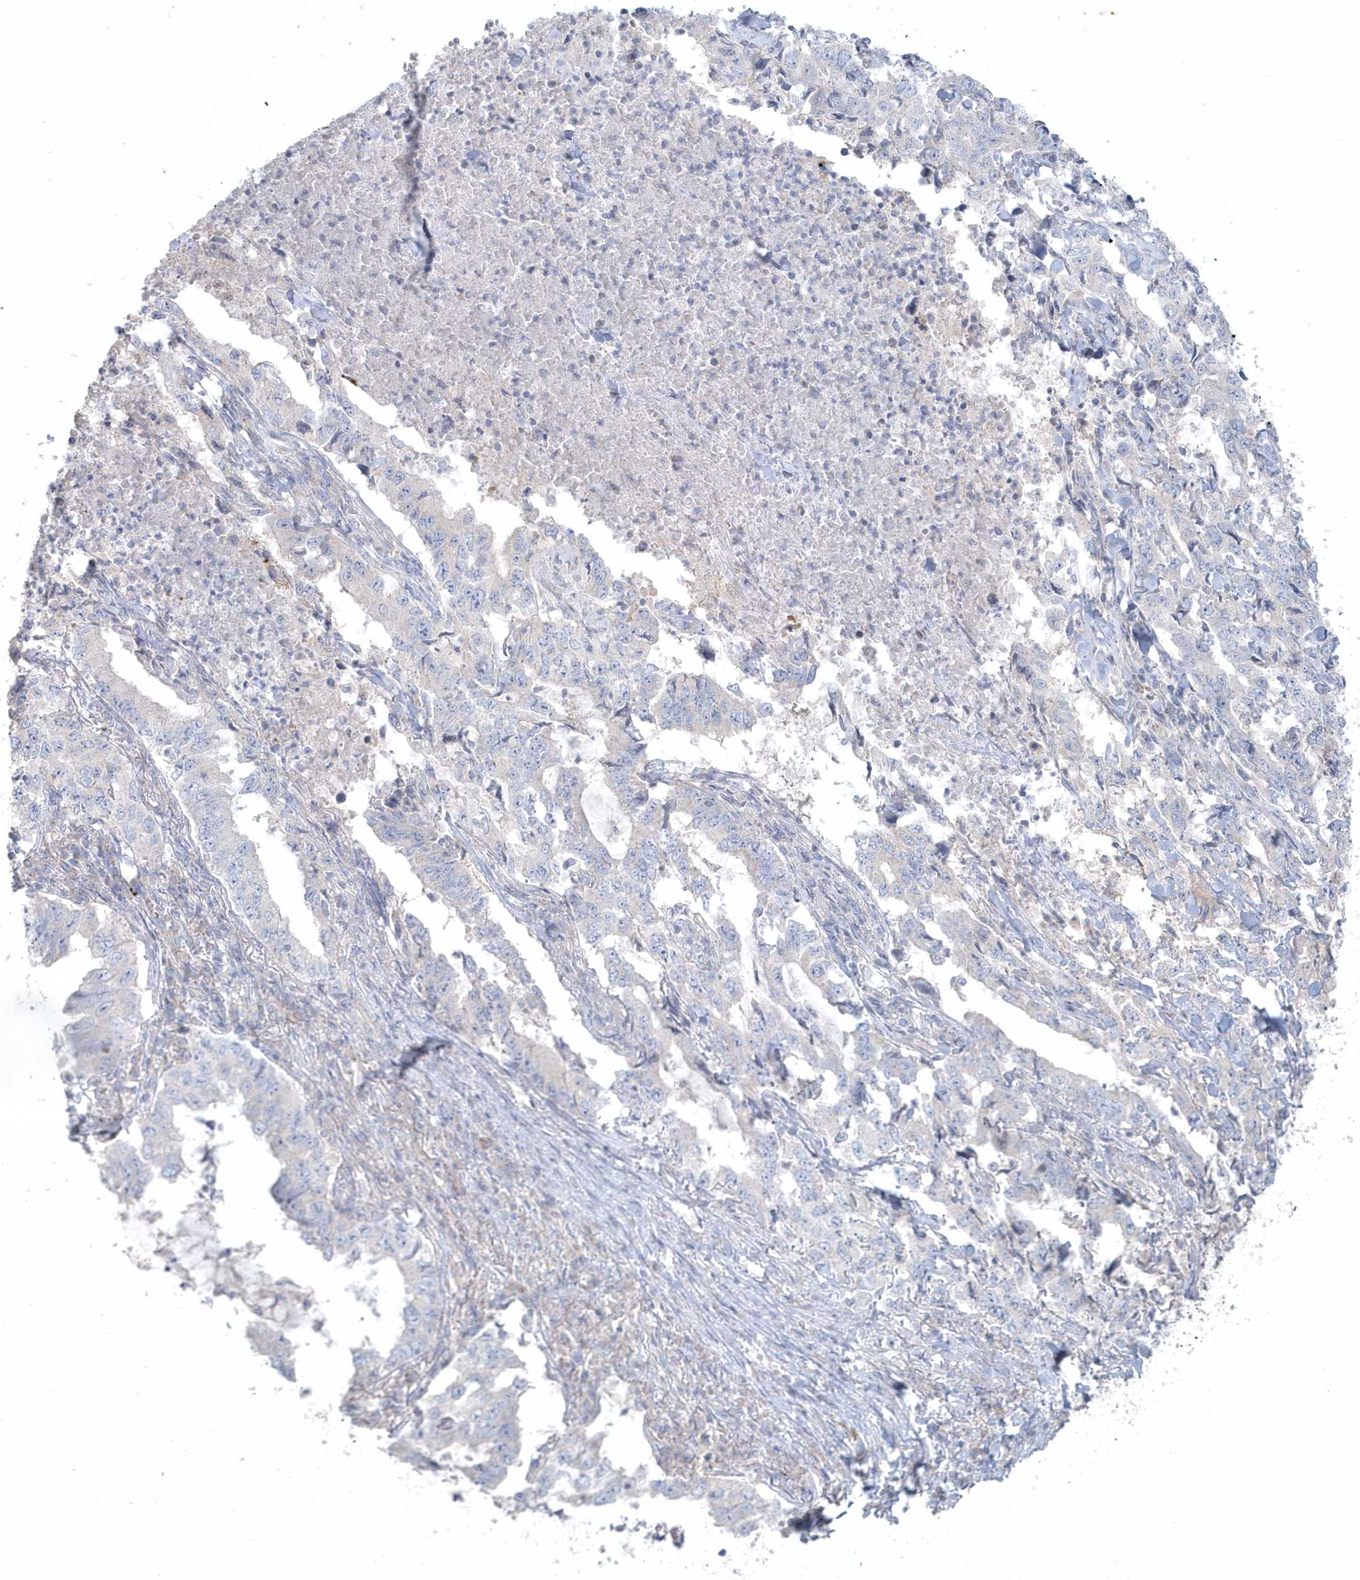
{"staining": {"intensity": "negative", "quantity": "none", "location": "none"}, "tissue": "lung cancer", "cell_type": "Tumor cells", "image_type": "cancer", "snomed": [{"axis": "morphology", "description": "Adenocarcinoma, NOS"}, {"axis": "topography", "description": "Lung"}], "caption": "Immunohistochemistry of lung cancer (adenocarcinoma) displays no positivity in tumor cells.", "gene": "BLTP3A", "patient": {"sex": "female", "age": 51}}